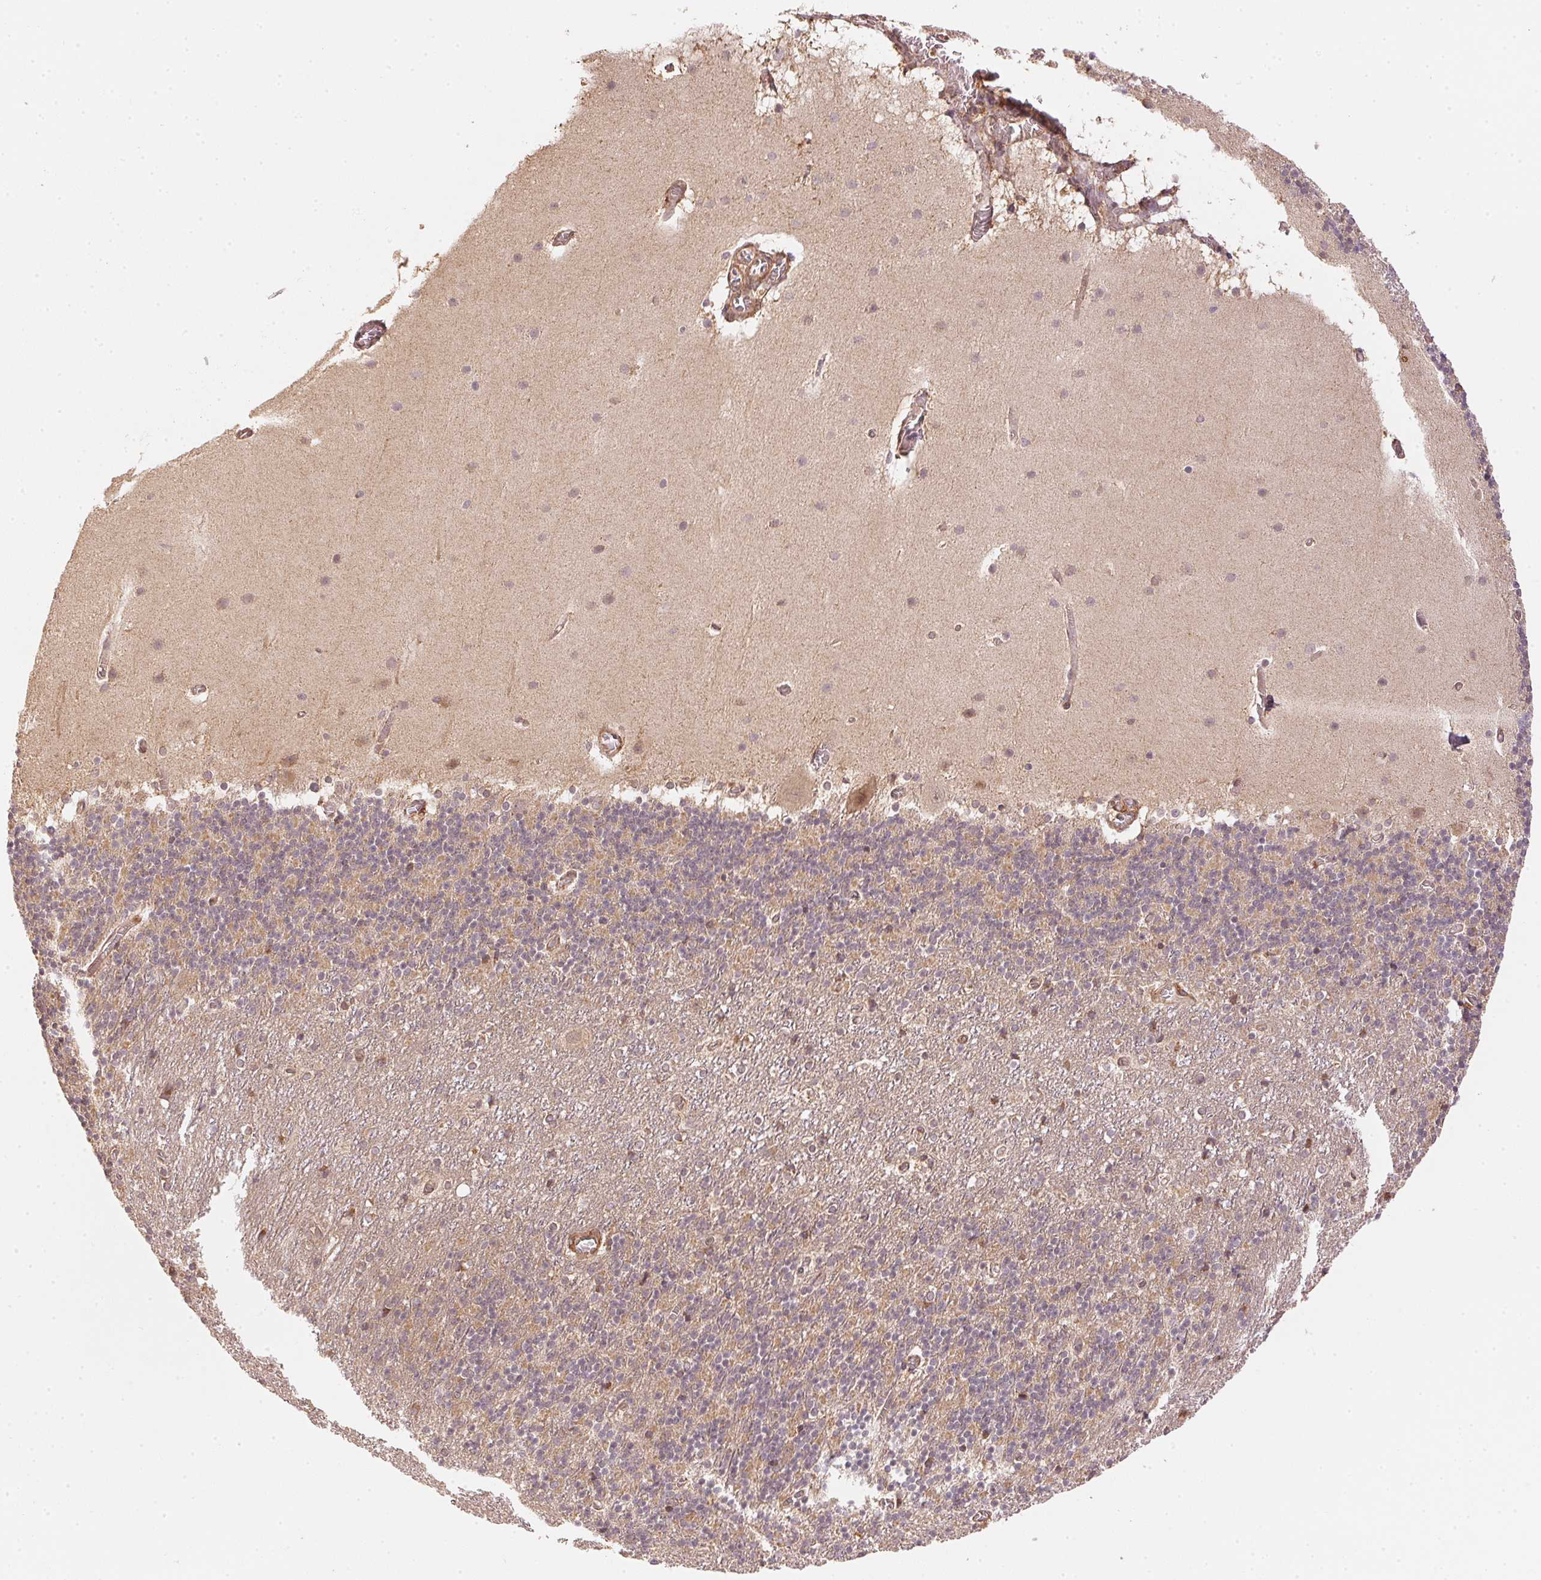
{"staining": {"intensity": "weak", "quantity": "25%-75%", "location": "cytoplasmic/membranous"}, "tissue": "cerebellum", "cell_type": "Cells in granular layer", "image_type": "normal", "snomed": [{"axis": "morphology", "description": "Normal tissue, NOS"}, {"axis": "topography", "description": "Cerebellum"}], "caption": "Cells in granular layer display low levels of weak cytoplasmic/membranous staining in approximately 25%-75% of cells in unremarkable cerebellum.", "gene": "STRN4", "patient": {"sex": "male", "age": 70}}